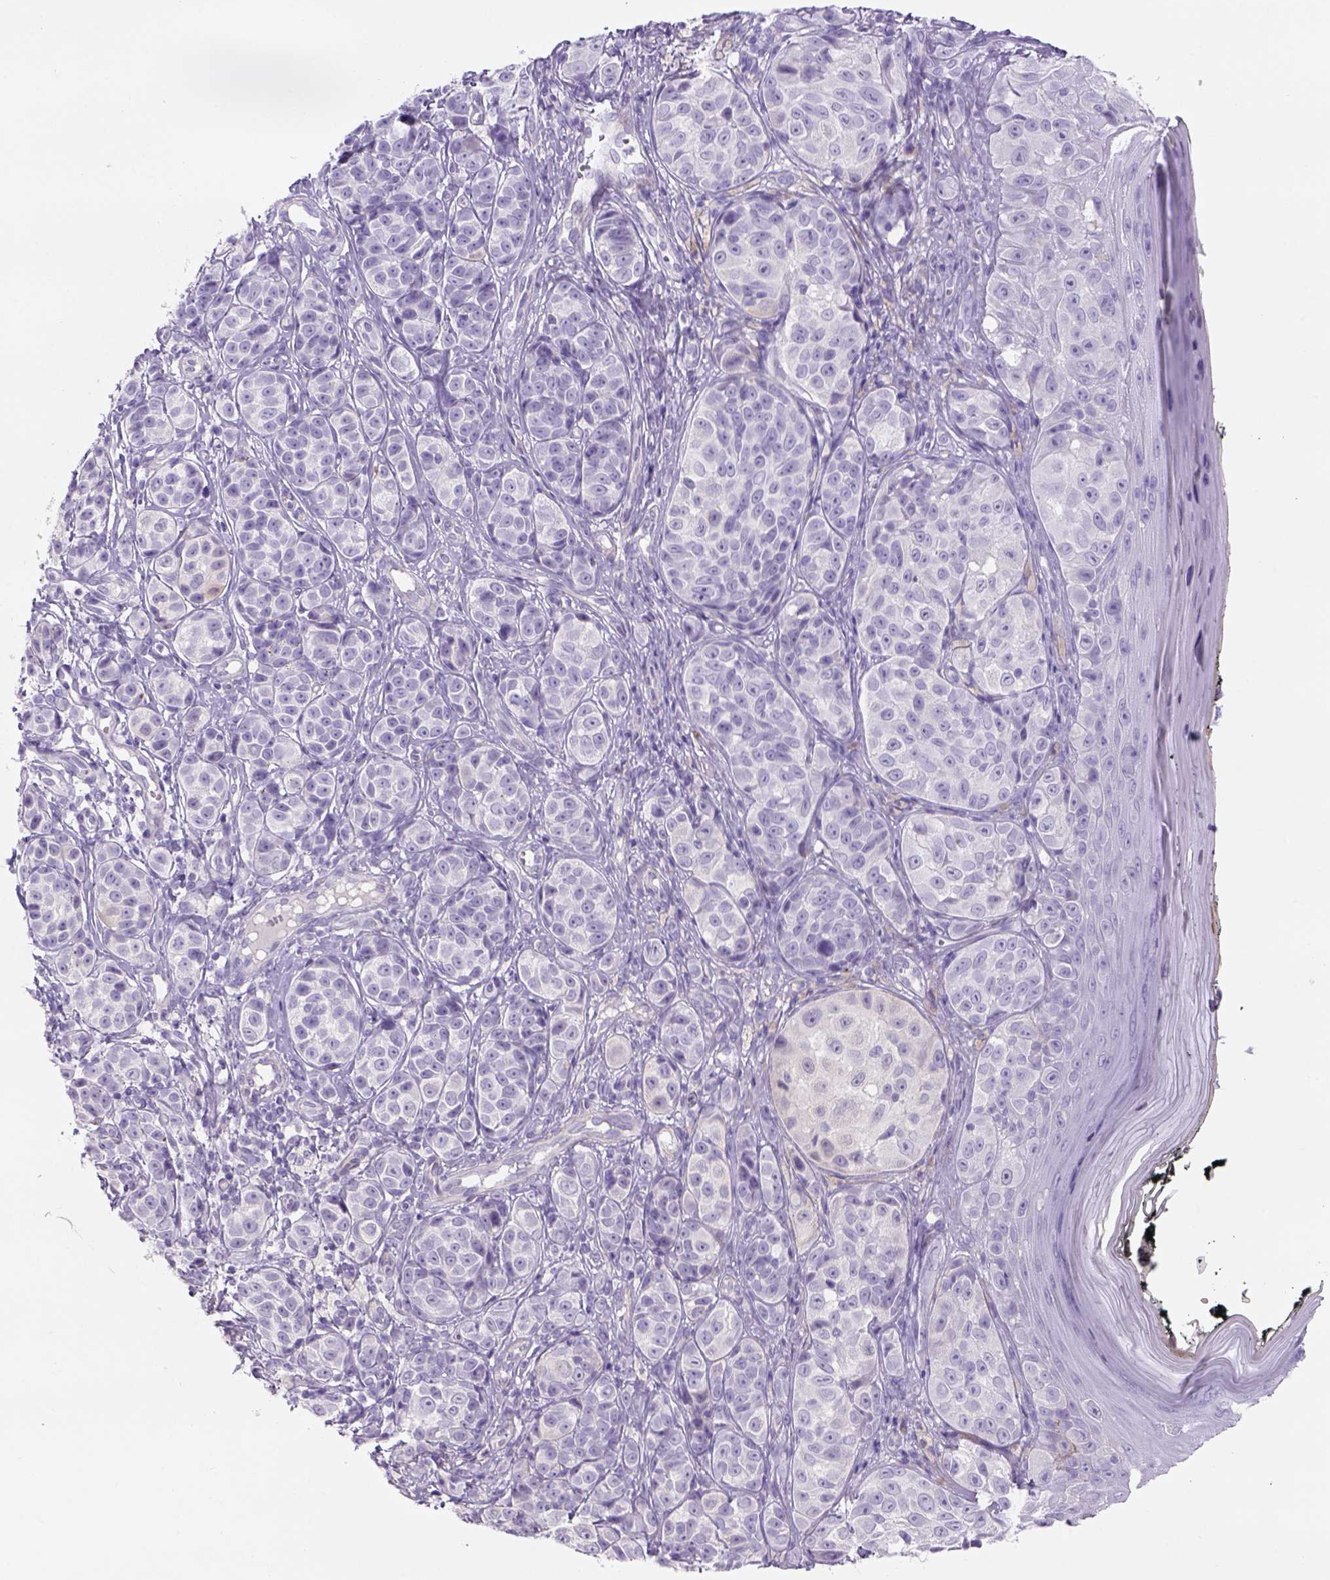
{"staining": {"intensity": "negative", "quantity": "none", "location": "none"}, "tissue": "melanoma", "cell_type": "Tumor cells", "image_type": "cancer", "snomed": [{"axis": "morphology", "description": "Malignant melanoma, NOS"}, {"axis": "topography", "description": "Skin"}], "caption": "This is an immunohistochemistry photomicrograph of human malignant melanoma. There is no staining in tumor cells.", "gene": "TENM4", "patient": {"sex": "male", "age": 48}}